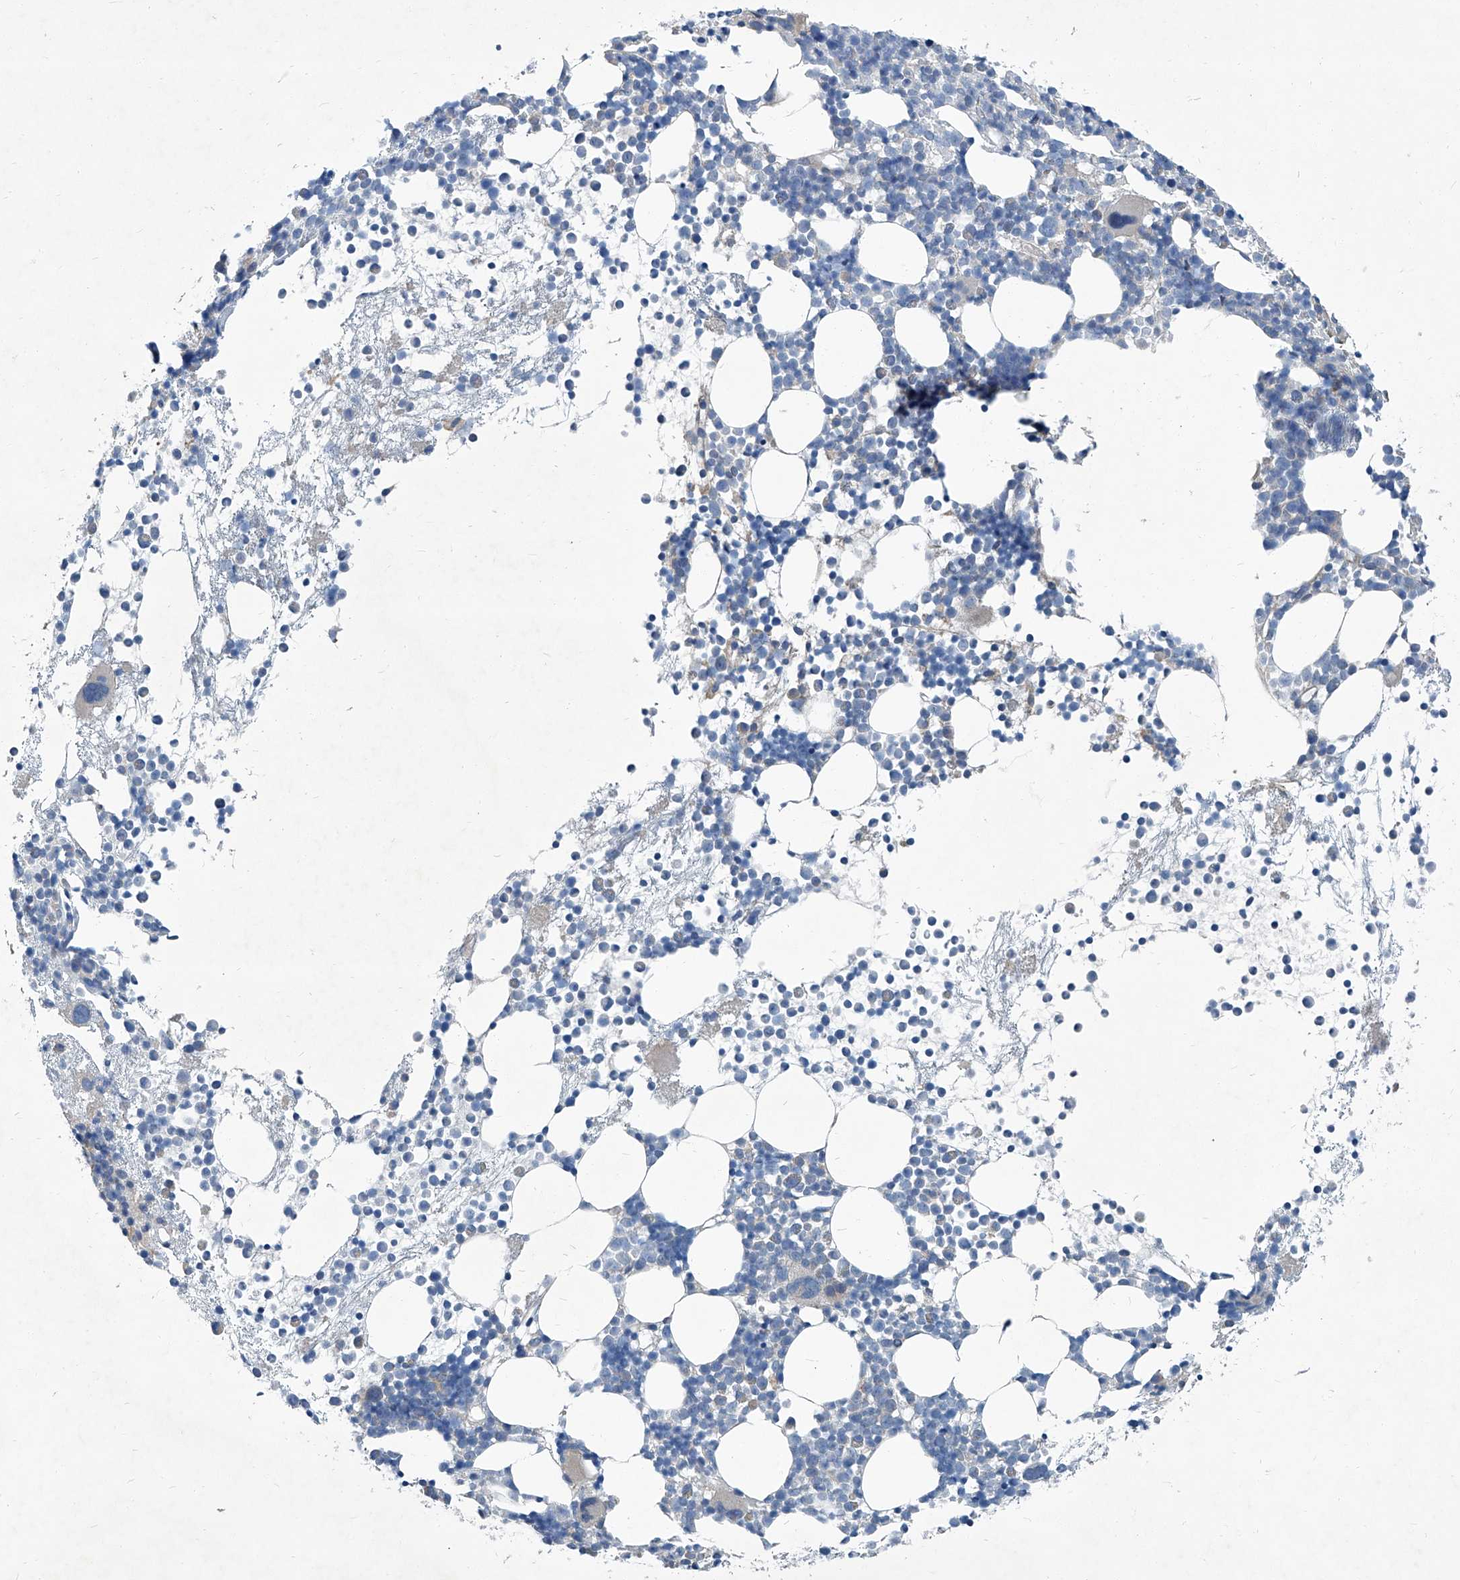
{"staining": {"intensity": "moderate", "quantity": "<25%", "location": "cytoplasmic/membranous"}, "tissue": "bone marrow", "cell_type": "Hematopoietic cells", "image_type": "normal", "snomed": [{"axis": "morphology", "description": "Normal tissue, NOS"}, {"axis": "topography", "description": "Bone marrow"}], "caption": "Immunohistochemistry (IHC) micrograph of benign bone marrow: bone marrow stained using immunohistochemistry shows low levels of moderate protein expression localized specifically in the cytoplasmic/membranous of hematopoietic cells, appearing as a cytoplasmic/membranous brown color.", "gene": "SLC26A11", "patient": {"sex": "female", "age": 57}}